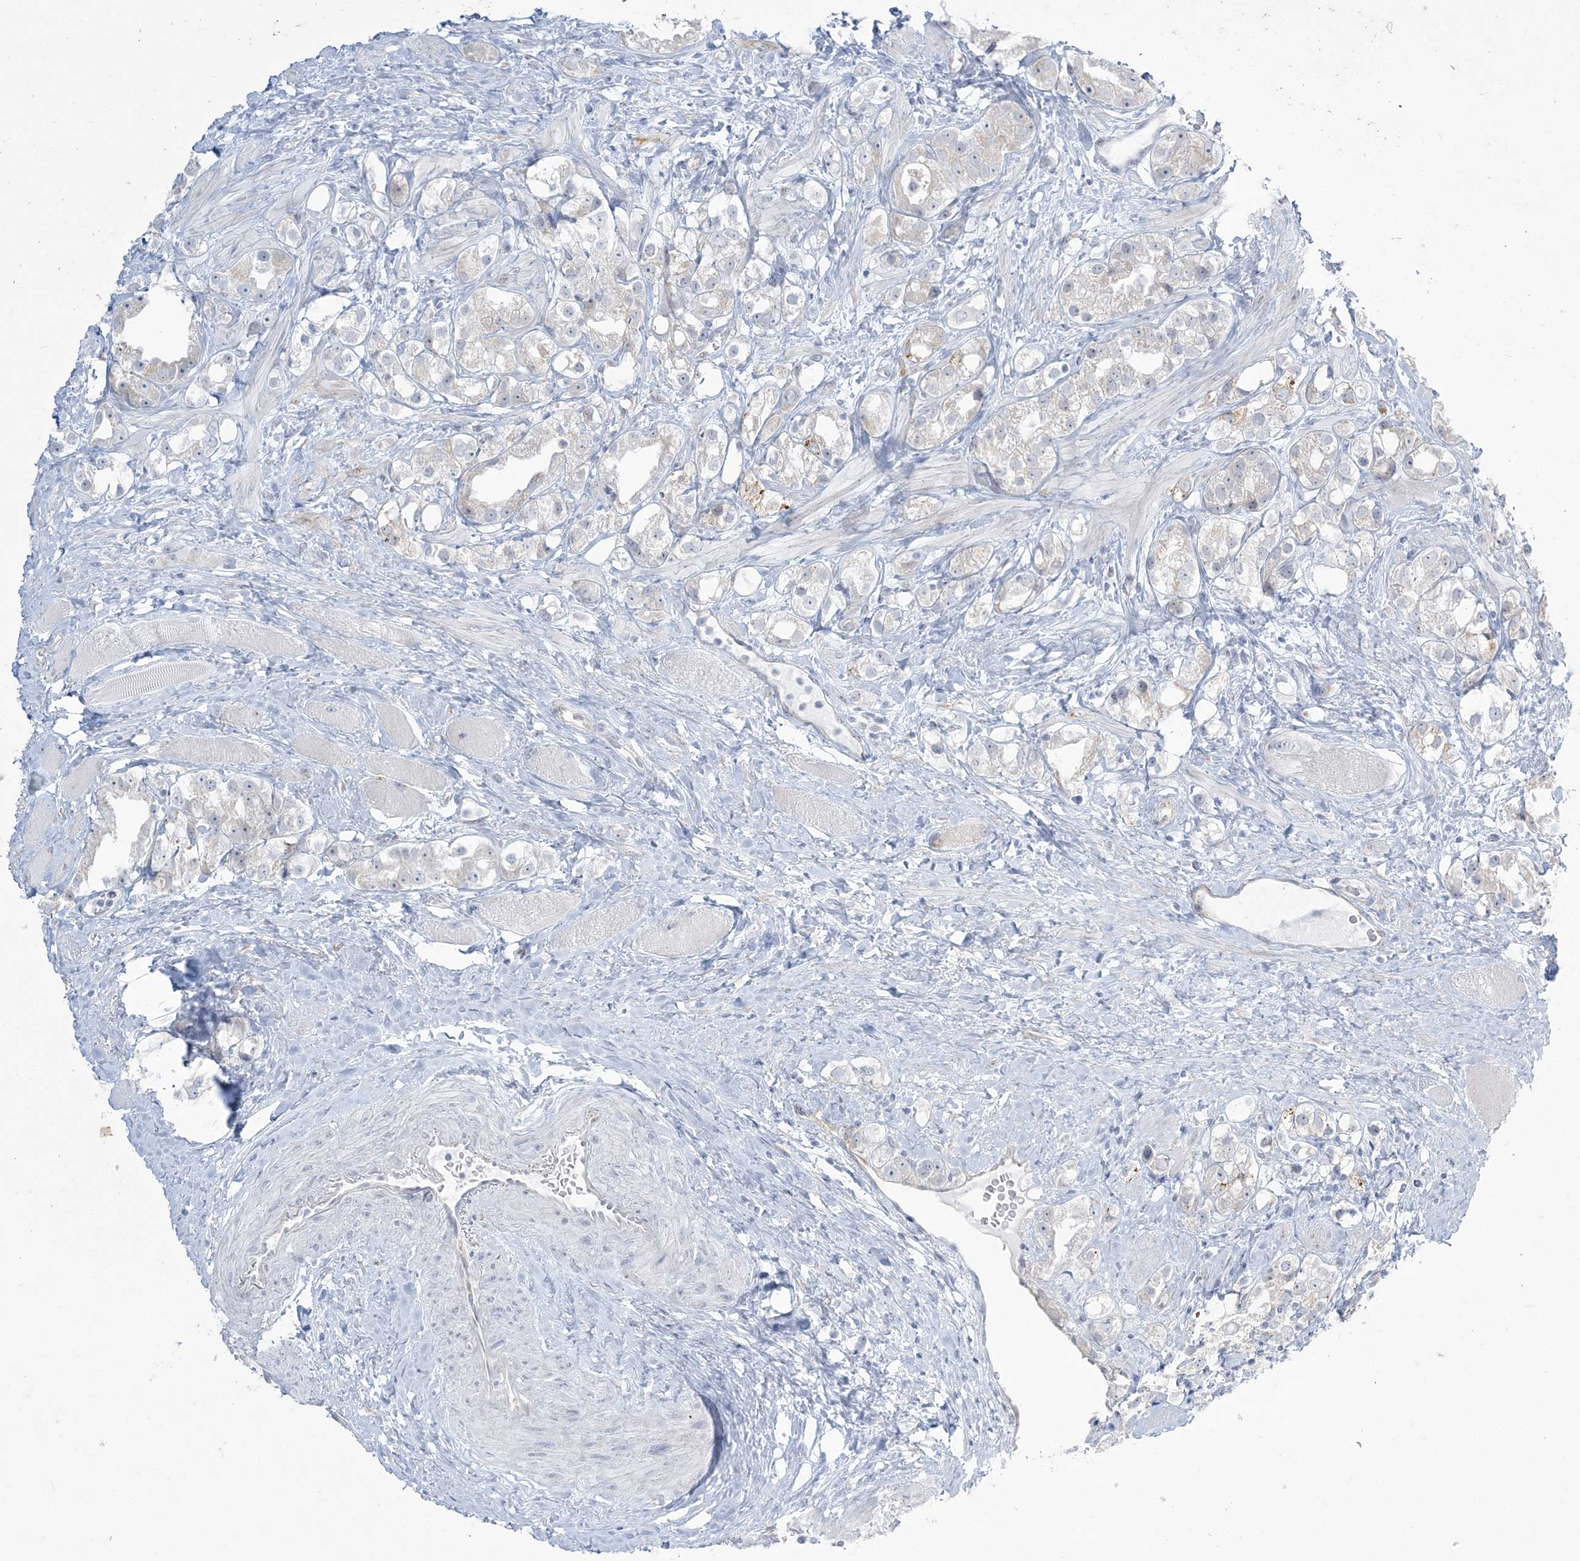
{"staining": {"intensity": "negative", "quantity": "none", "location": "none"}, "tissue": "prostate cancer", "cell_type": "Tumor cells", "image_type": "cancer", "snomed": [{"axis": "morphology", "description": "Adenocarcinoma, NOS"}, {"axis": "topography", "description": "Prostate"}], "caption": "DAB (3,3'-diaminobenzidine) immunohistochemical staining of prostate cancer (adenocarcinoma) displays no significant expression in tumor cells. Nuclei are stained in blue.", "gene": "ZC3H6", "patient": {"sex": "male", "age": 79}}